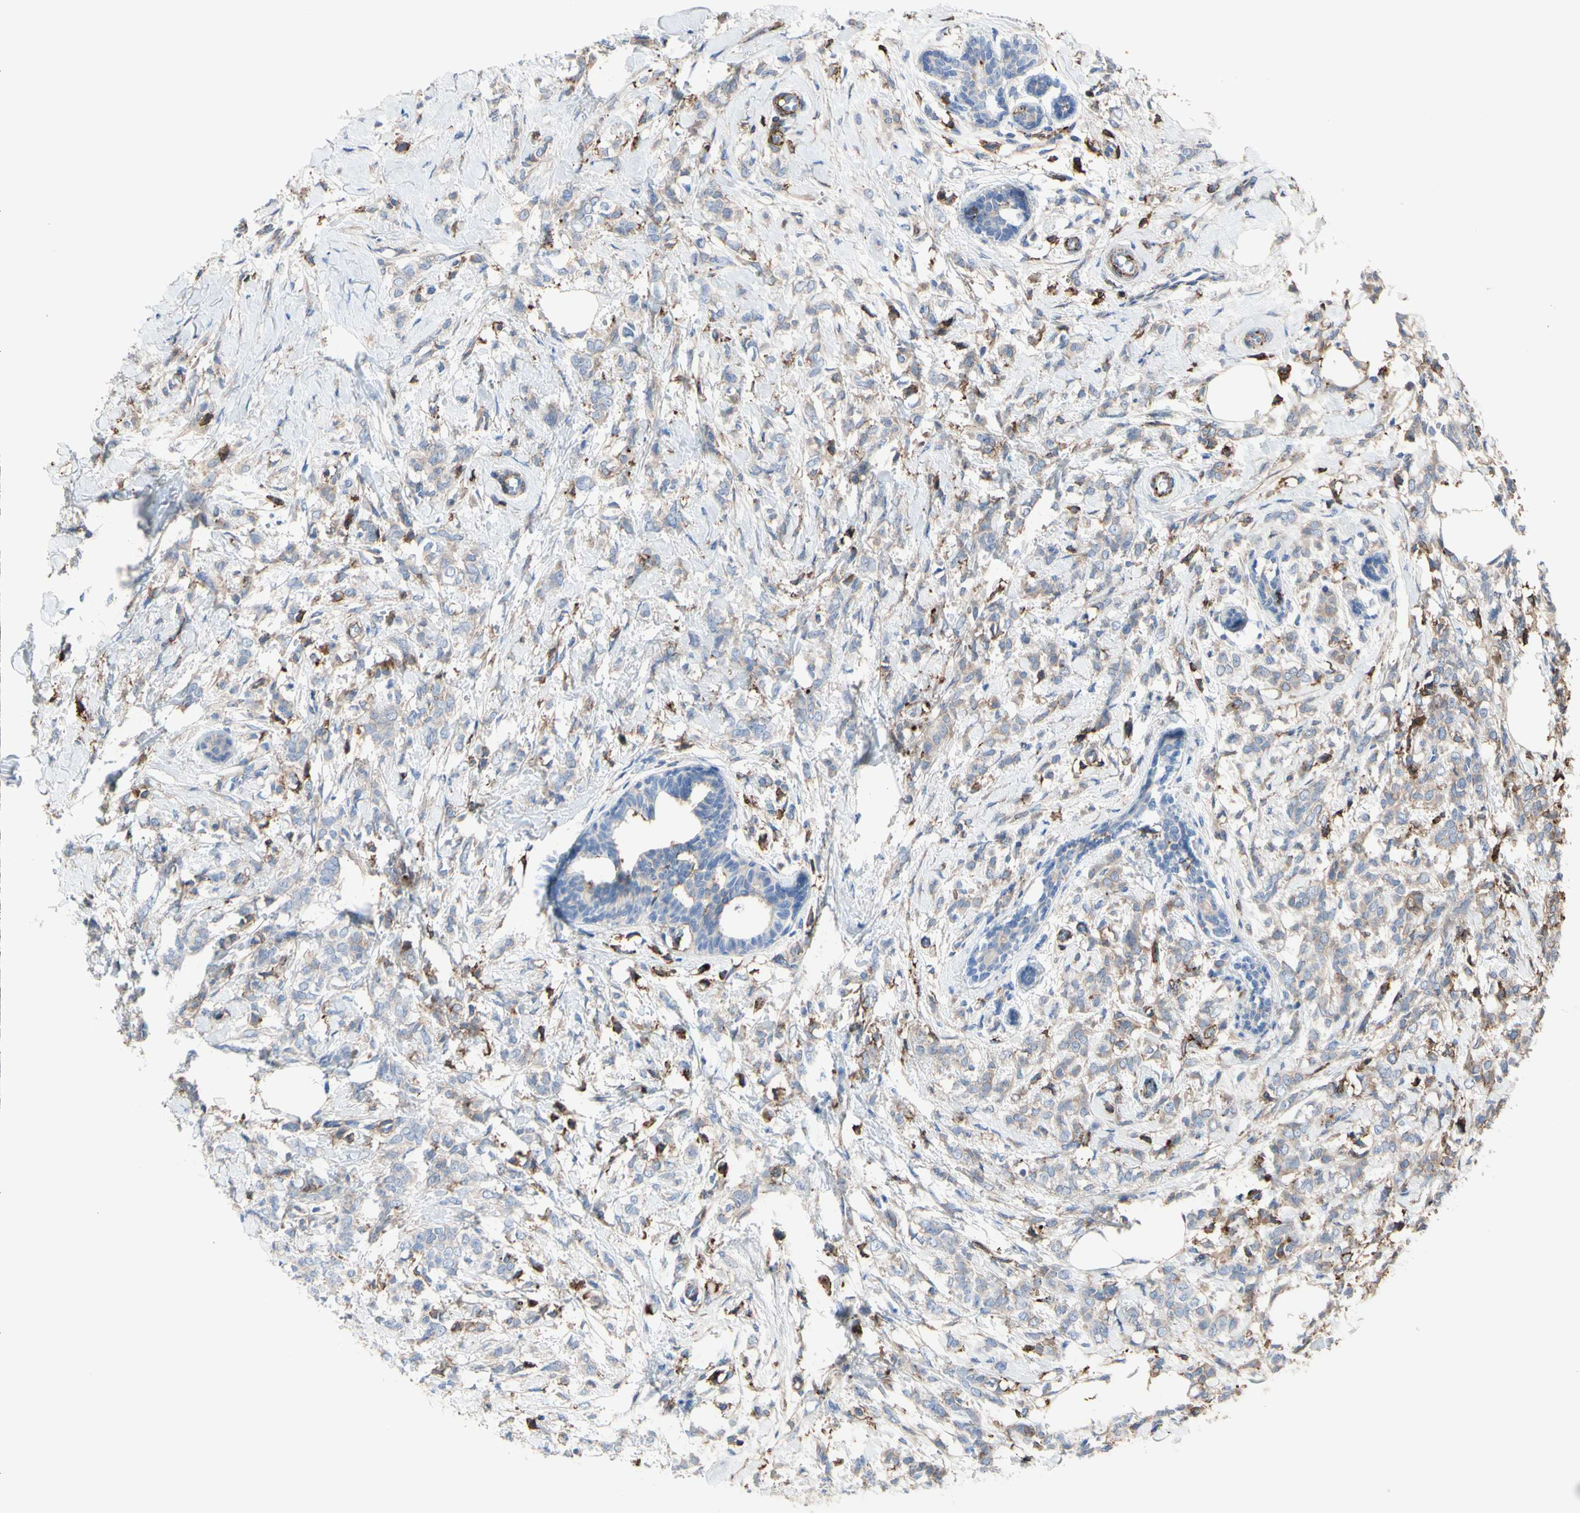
{"staining": {"intensity": "weak", "quantity": ">75%", "location": "cytoplasmic/membranous"}, "tissue": "breast cancer", "cell_type": "Tumor cells", "image_type": "cancer", "snomed": [{"axis": "morphology", "description": "Lobular carcinoma, in situ"}, {"axis": "morphology", "description": "Lobular carcinoma"}, {"axis": "topography", "description": "Breast"}], "caption": "Weak cytoplasmic/membranous expression for a protein is present in approximately >75% of tumor cells of breast cancer using IHC.", "gene": "ANXA6", "patient": {"sex": "female", "age": 41}}